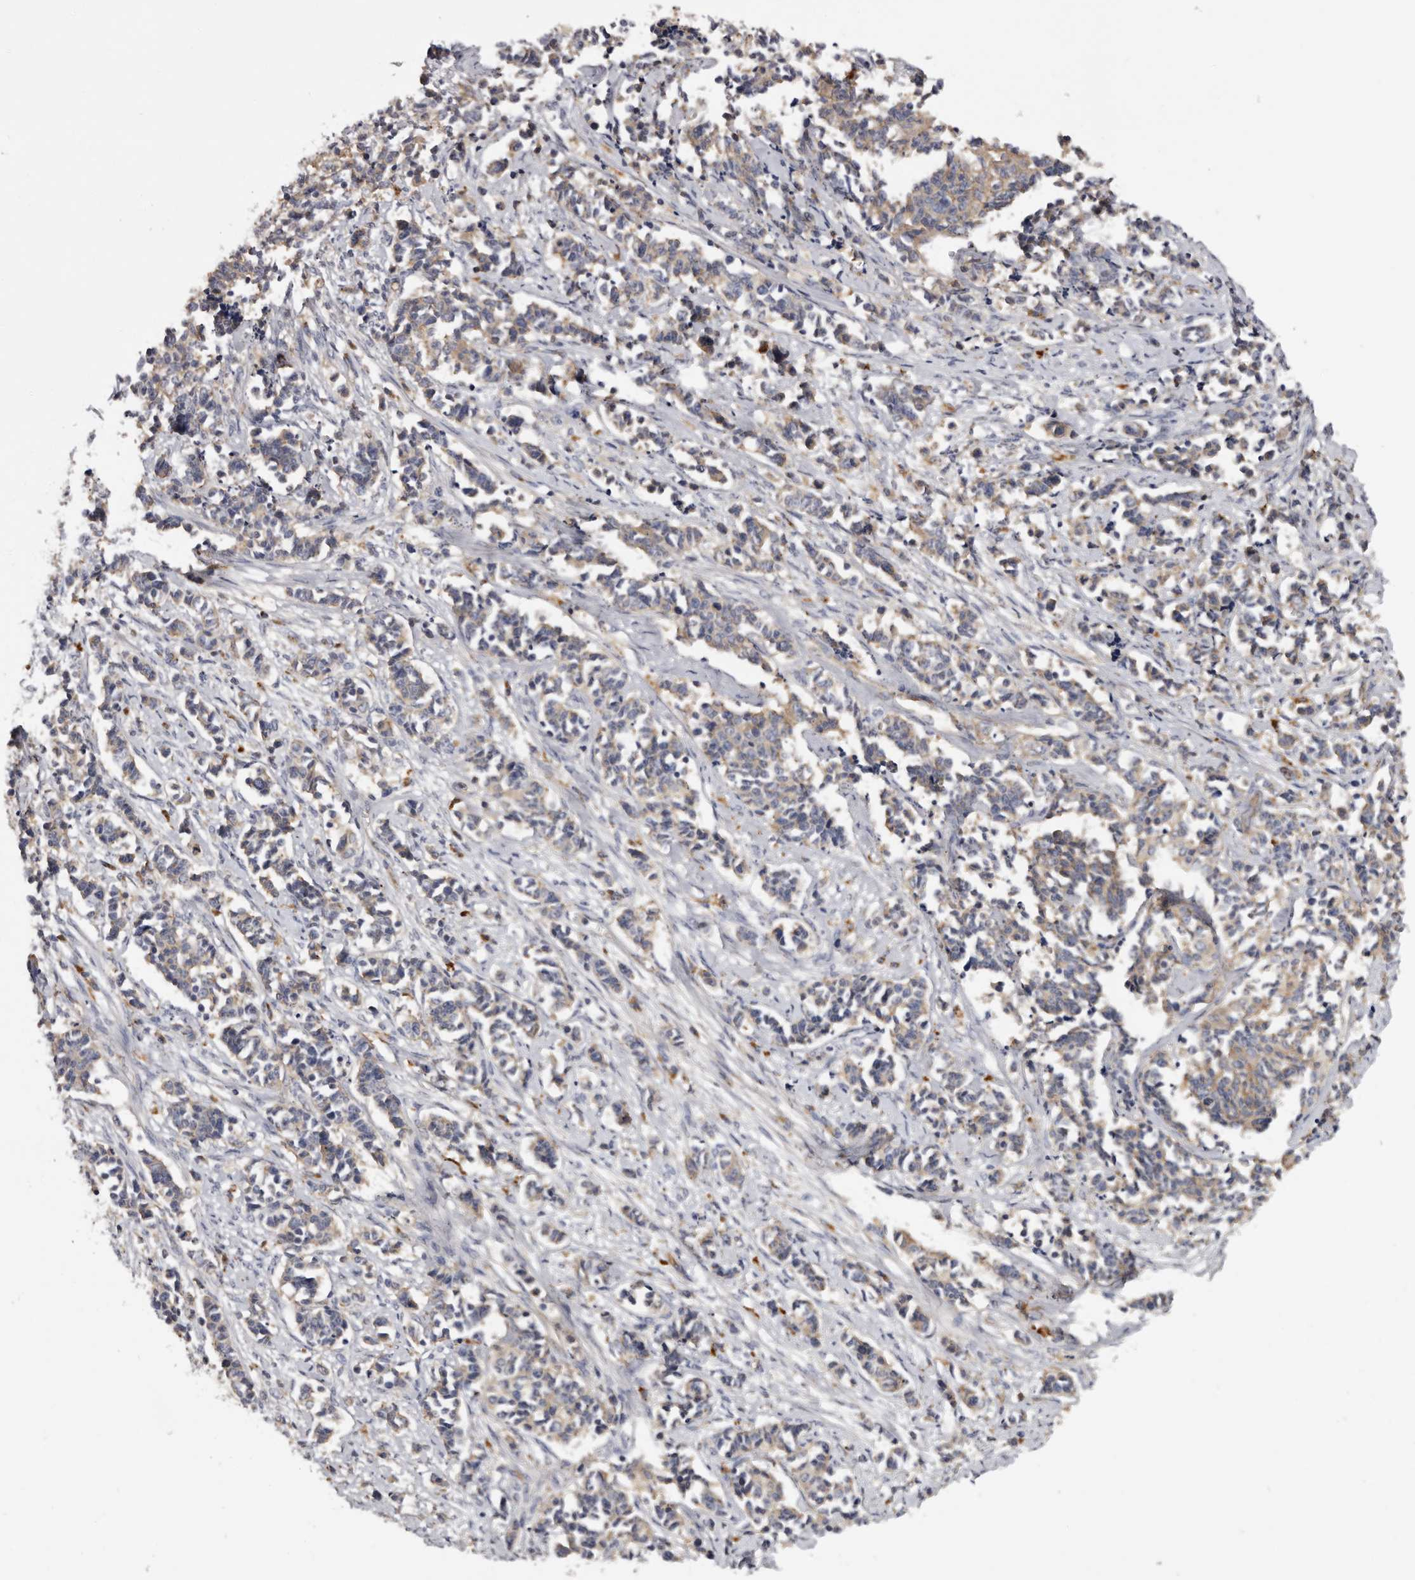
{"staining": {"intensity": "weak", "quantity": "25%-75%", "location": "cytoplasmic/membranous"}, "tissue": "cervical cancer", "cell_type": "Tumor cells", "image_type": "cancer", "snomed": [{"axis": "morphology", "description": "Normal tissue, NOS"}, {"axis": "morphology", "description": "Squamous cell carcinoma, NOS"}, {"axis": "topography", "description": "Cervix"}], "caption": "About 25%-75% of tumor cells in cervical cancer demonstrate weak cytoplasmic/membranous protein expression as visualized by brown immunohistochemical staining.", "gene": "INKA2", "patient": {"sex": "female", "age": 35}}